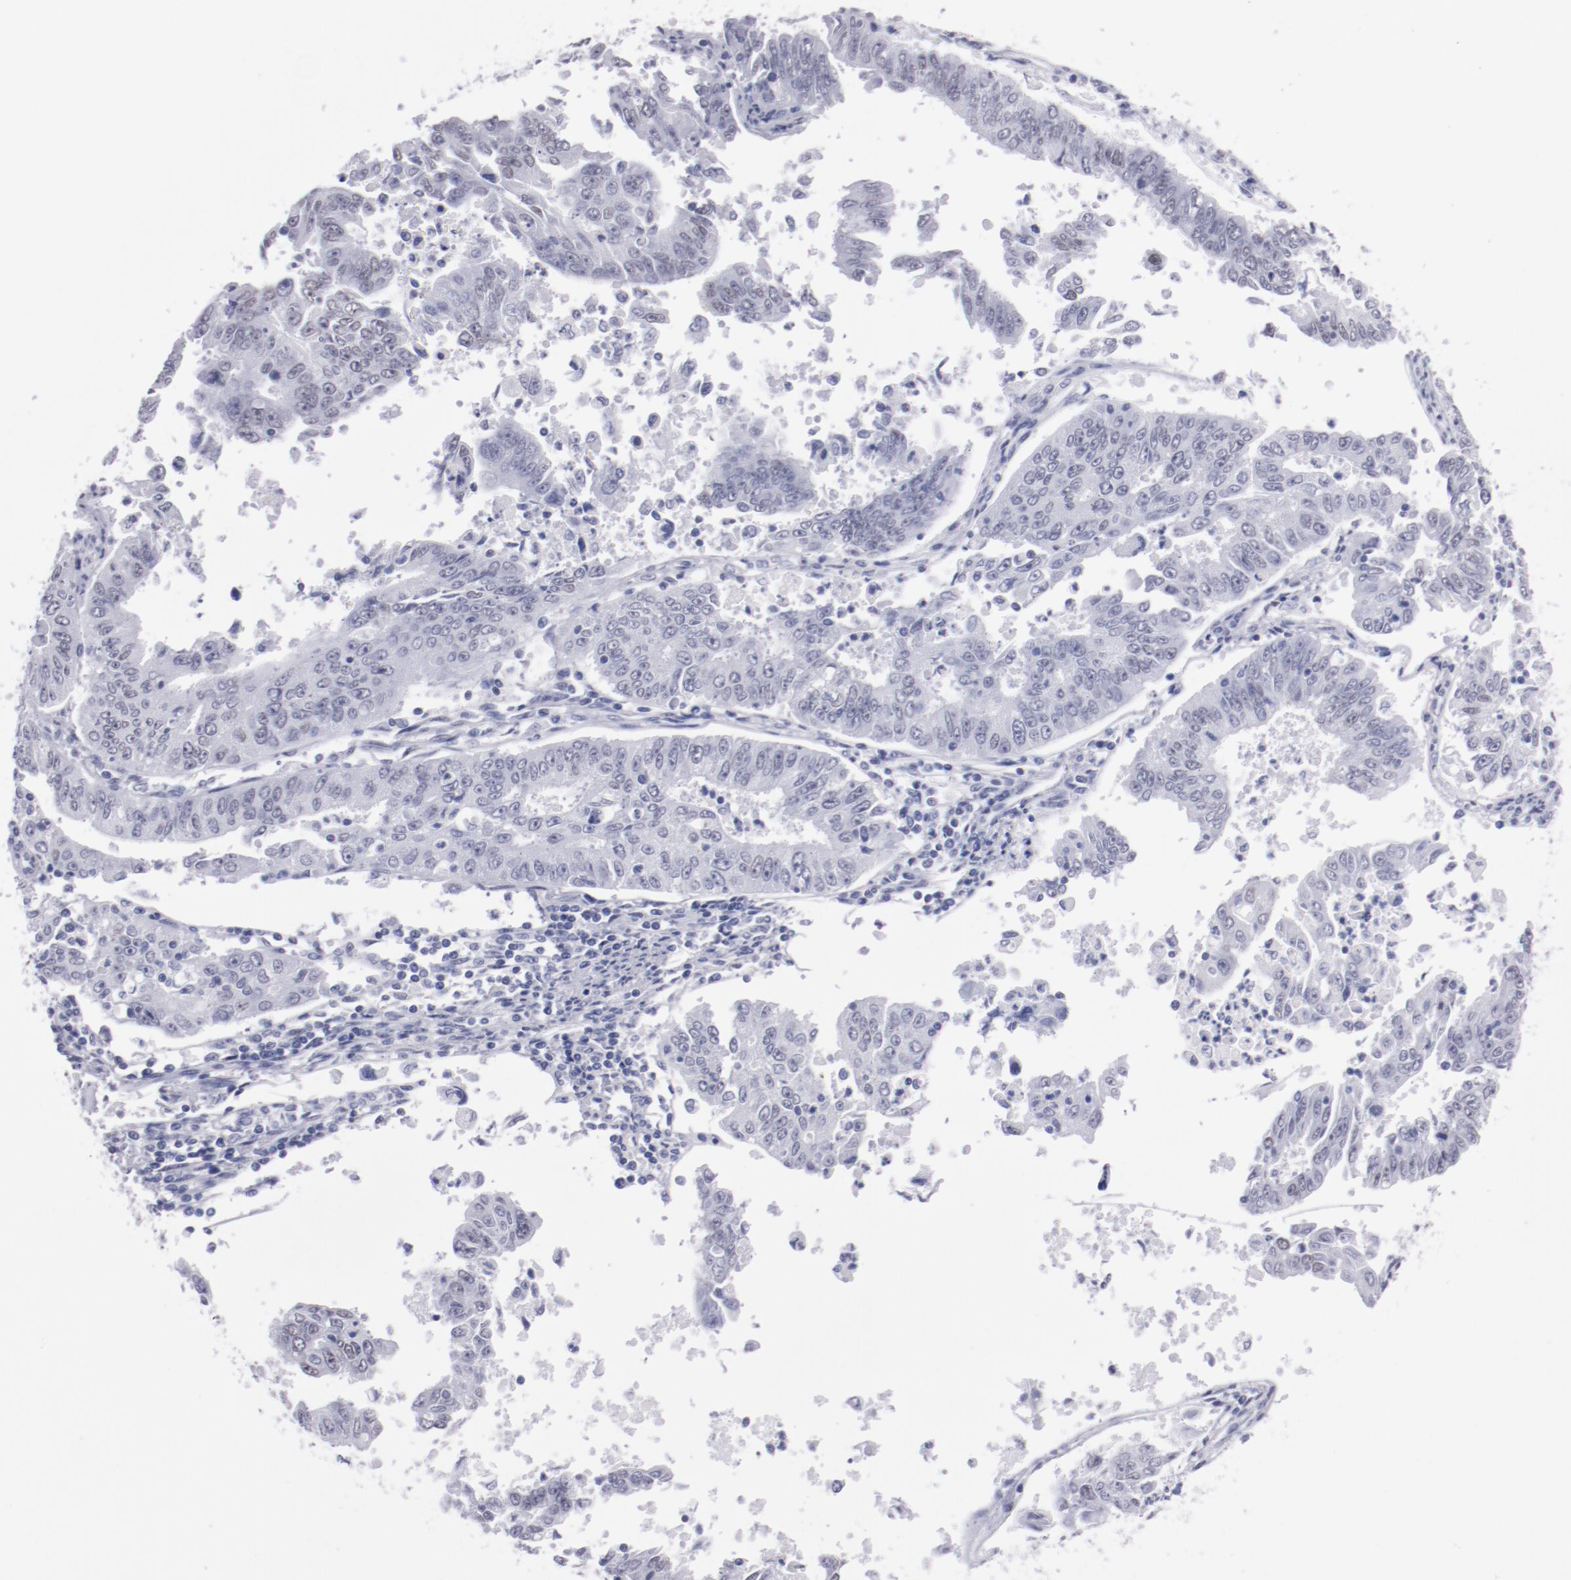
{"staining": {"intensity": "weak", "quantity": "25%-75%", "location": "nuclear"}, "tissue": "endometrial cancer", "cell_type": "Tumor cells", "image_type": "cancer", "snomed": [{"axis": "morphology", "description": "Adenocarcinoma, NOS"}, {"axis": "topography", "description": "Endometrium"}], "caption": "Brown immunohistochemical staining in human endometrial cancer (adenocarcinoma) shows weak nuclear positivity in approximately 25%-75% of tumor cells.", "gene": "HNF1B", "patient": {"sex": "female", "age": 42}}